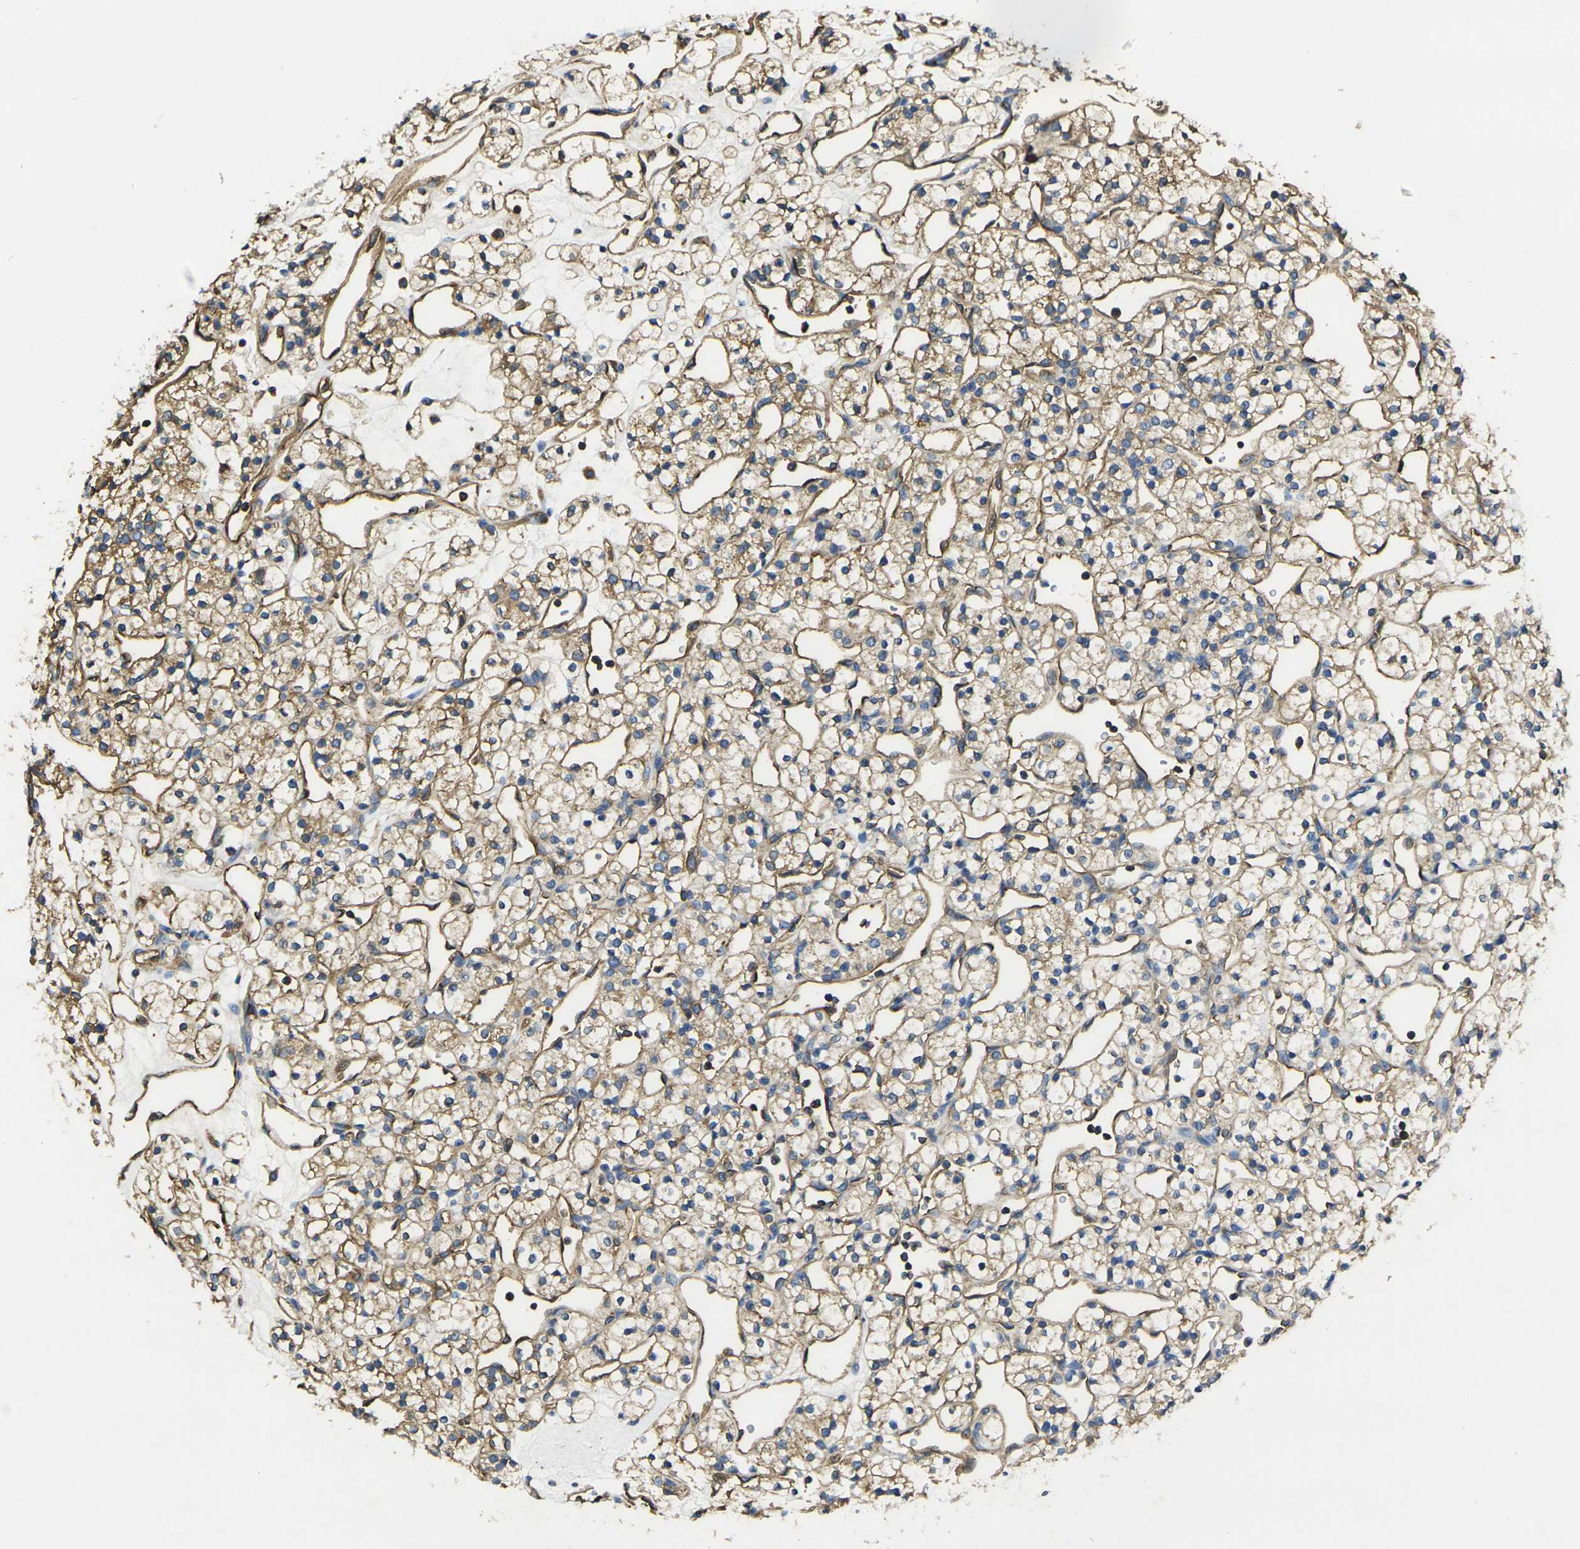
{"staining": {"intensity": "moderate", "quantity": ">75%", "location": "cytoplasmic/membranous"}, "tissue": "renal cancer", "cell_type": "Tumor cells", "image_type": "cancer", "snomed": [{"axis": "morphology", "description": "Adenocarcinoma, NOS"}, {"axis": "topography", "description": "Kidney"}], "caption": "Human renal adenocarcinoma stained for a protein (brown) reveals moderate cytoplasmic/membranous positive positivity in about >75% of tumor cells.", "gene": "FAM110D", "patient": {"sex": "female", "age": 60}}